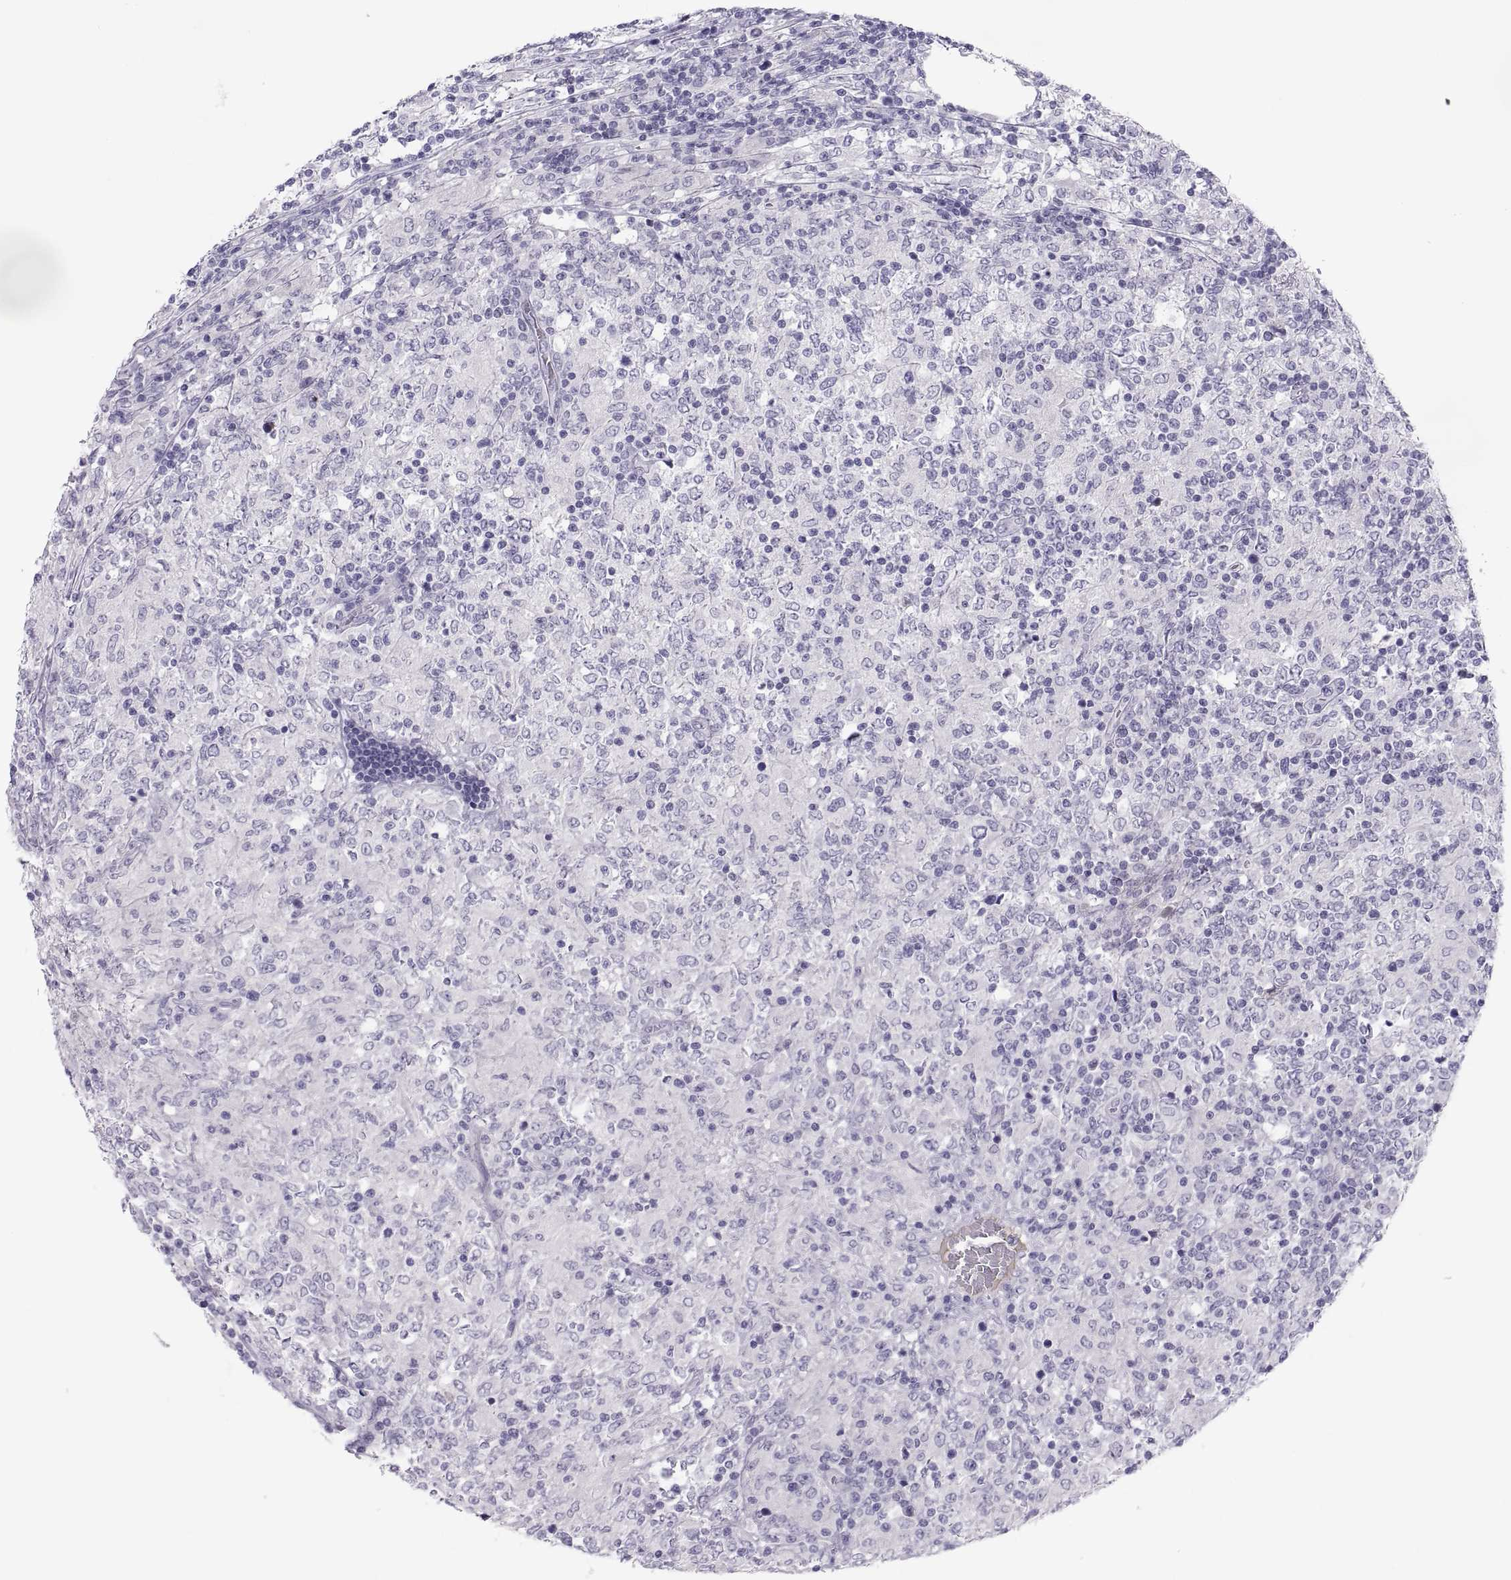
{"staining": {"intensity": "negative", "quantity": "none", "location": "none"}, "tissue": "lymphoma", "cell_type": "Tumor cells", "image_type": "cancer", "snomed": [{"axis": "morphology", "description": "Malignant lymphoma, non-Hodgkin's type, High grade"}, {"axis": "topography", "description": "Lymph node"}], "caption": "The photomicrograph shows no staining of tumor cells in malignant lymphoma, non-Hodgkin's type (high-grade).", "gene": "MAGEB2", "patient": {"sex": "female", "age": 84}}